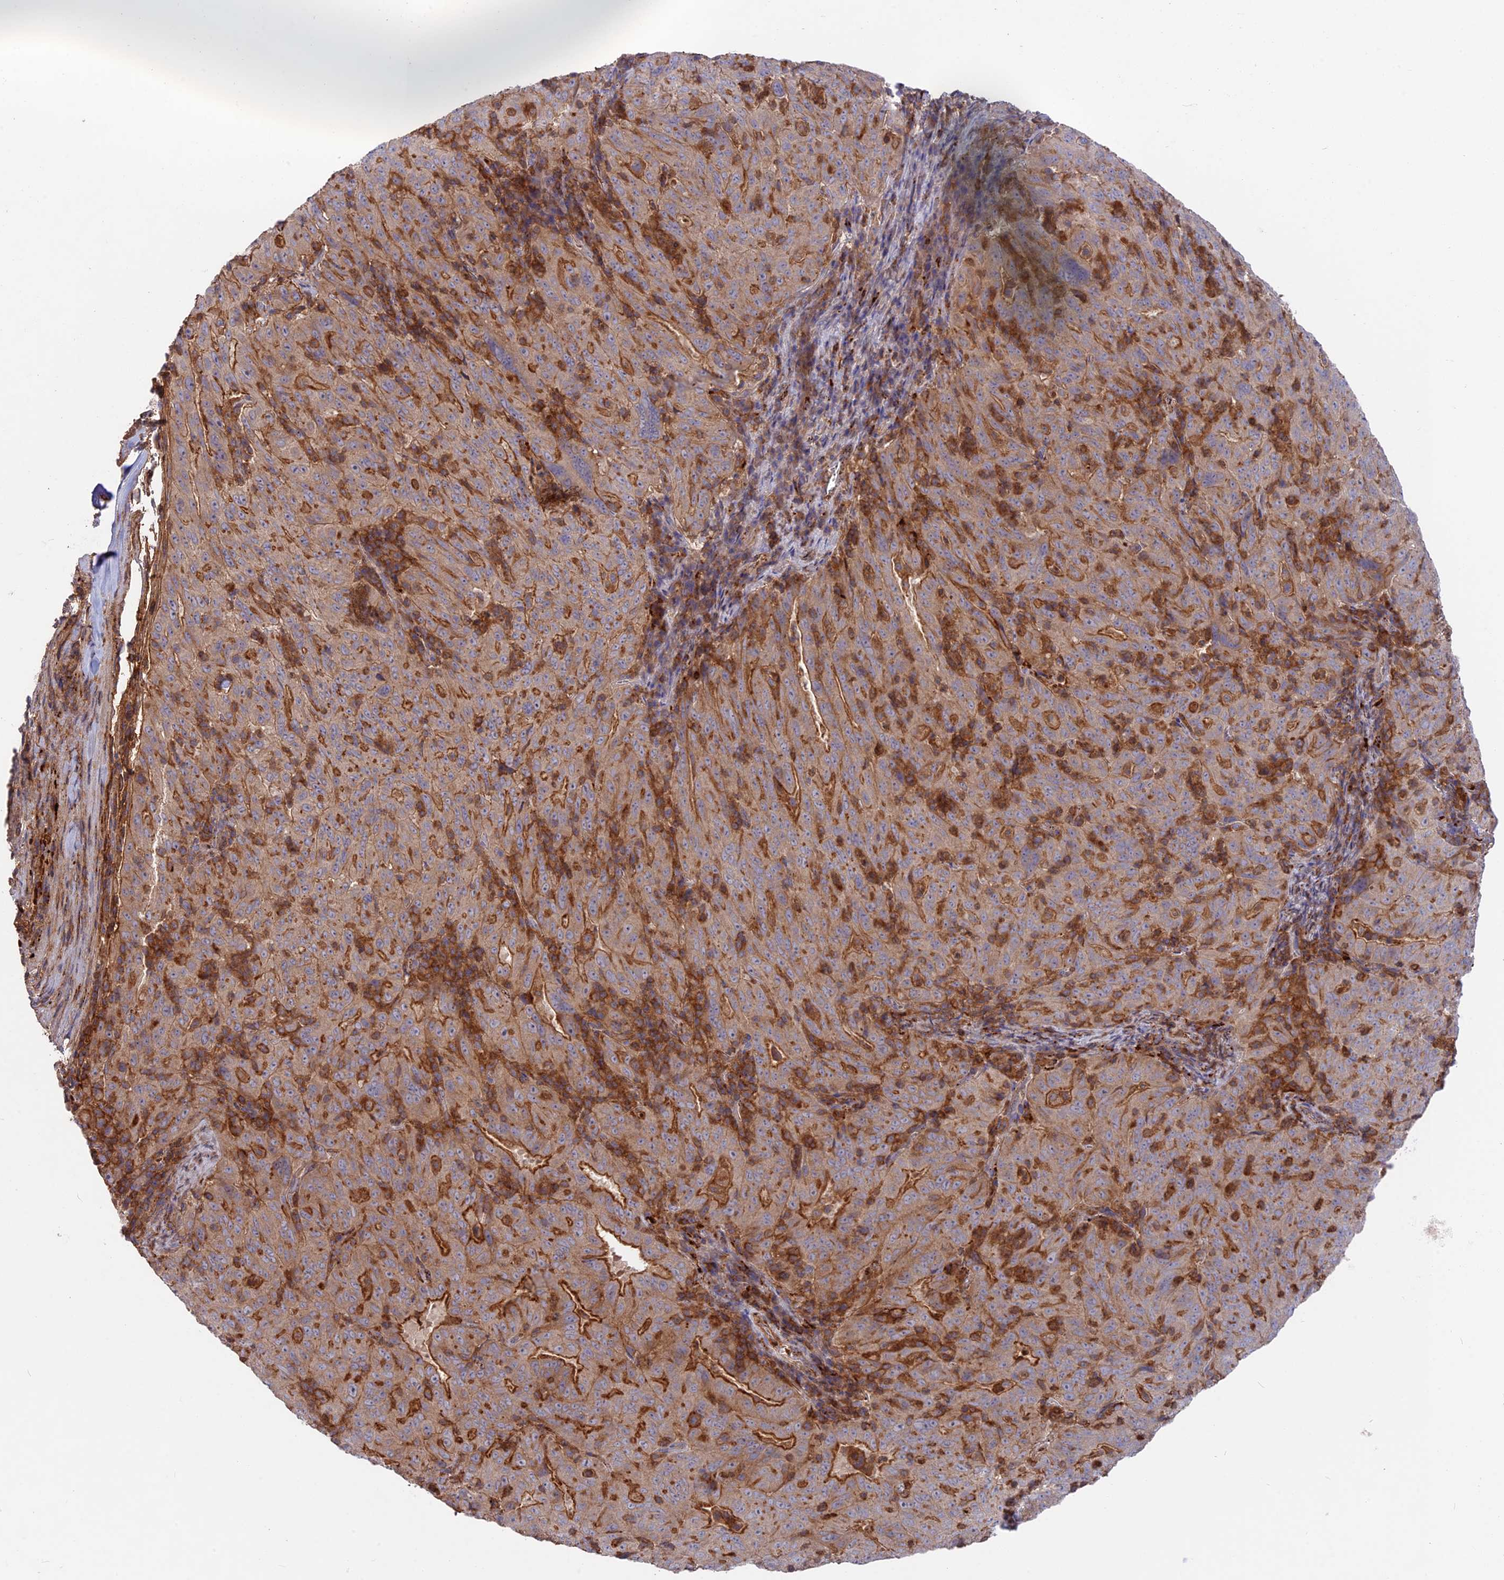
{"staining": {"intensity": "moderate", "quantity": "<25%", "location": "cytoplasmic/membranous"}, "tissue": "pancreatic cancer", "cell_type": "Tumor cells", "image_type": "cancer", "snomed": [{"axis": "morphology", "description": "Adenocarcinoma, NOS"}, {"axis": "topography", "description": "Pancreas"}], "caption": "Protein staining by immunohistochemistry (IHC) displays moderate cytoplasmic/membranous expression in about <25% of tumor cells in pancreatic cancer (adenocarcinoma).", "gene": "CPNE7", "patient": {"sex": "male", "age": 63}}